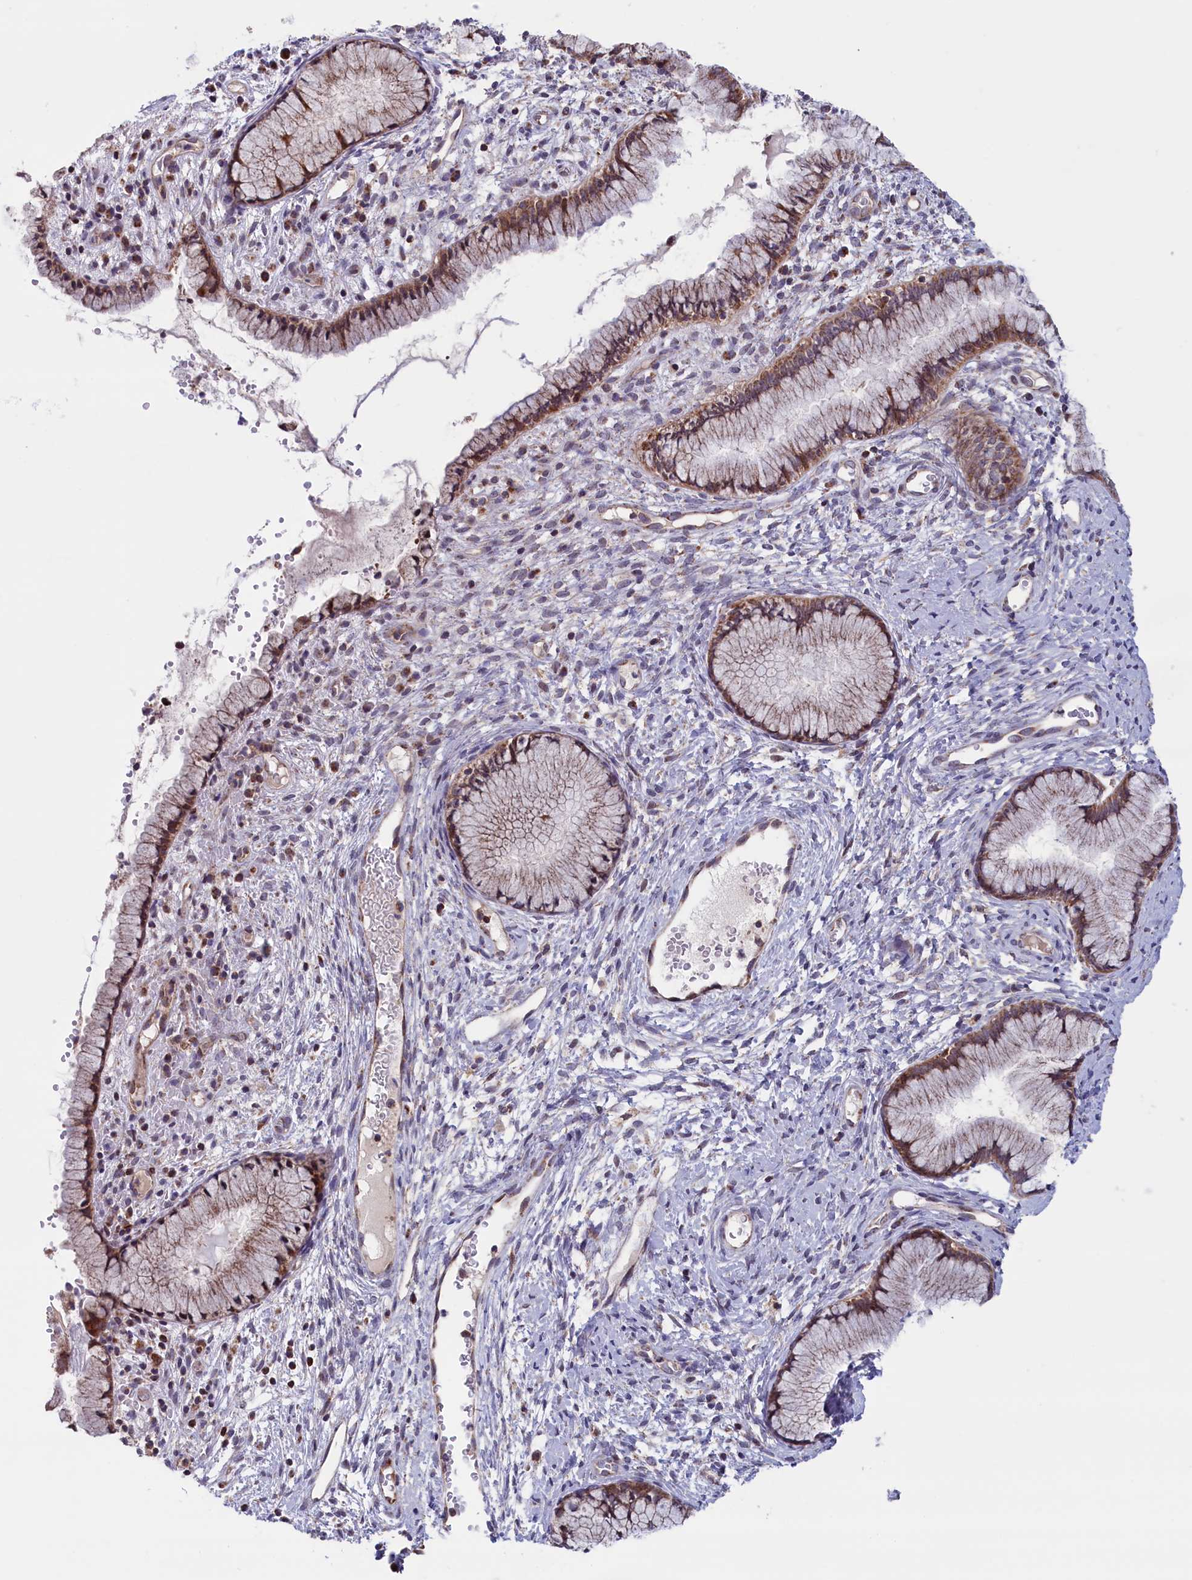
{"staining": {"intensity": "moderate", "quantity": "25%-75%", "location": "cytoplasmic/membranous"}, "tissue": "cervix", "cell_type": "Glandular cells", "image_type": "normal", "snomed": [{"axis": "morphology", "description": "Normal tissue, NOS"}, {"axis": "topography", "description": "Cervix"}], "caption": "Protein analysis of normal cervix shows moderate cytoplasmic/membranous staining in approximately 25%-75% of glandular cells. Nuclei are stained in blue.", "gene": "TIMM44", "patient": {"sex": "female", "age": 42}}